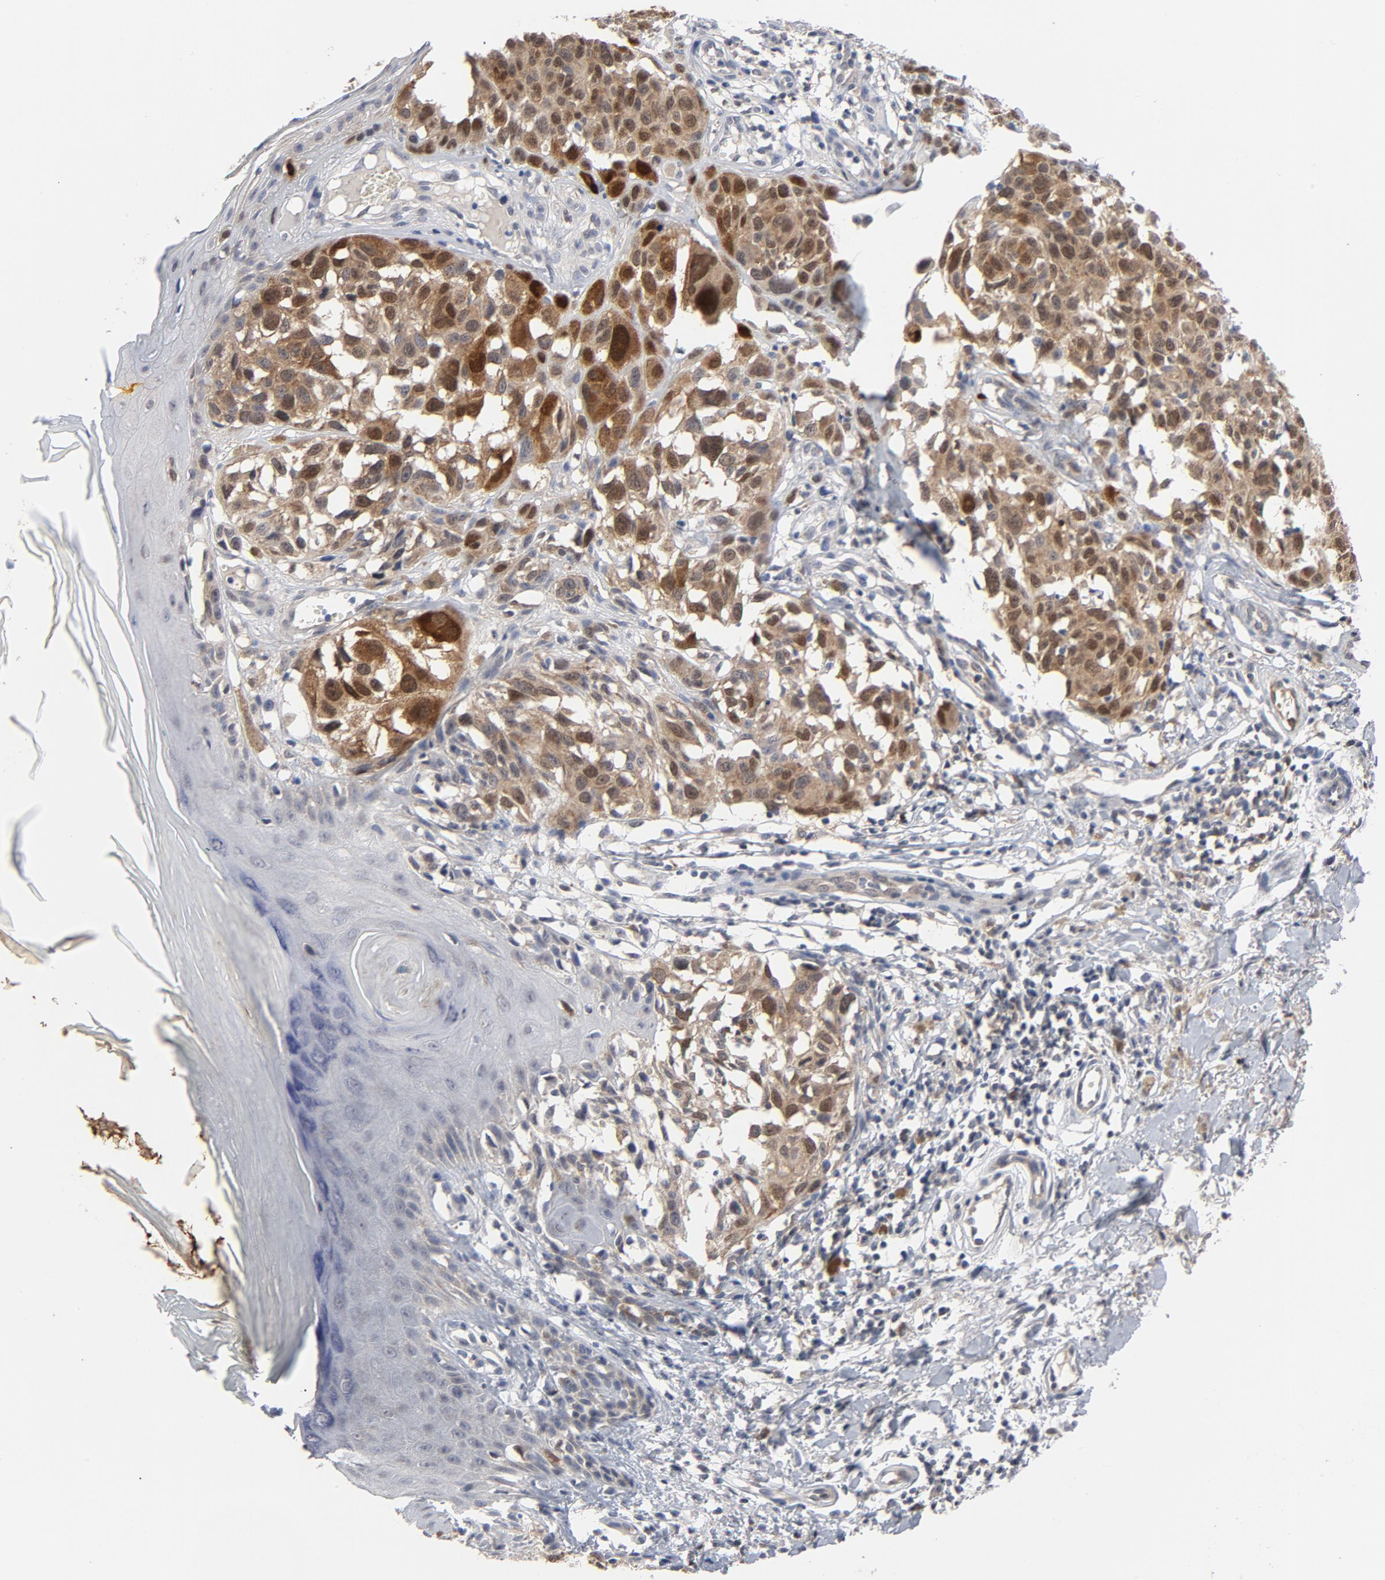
{"staining": {"intensity": "strong", "quantity": ">75%", "location": "cytoplasmic/membranous,nuclear"}, "tissue": "melanoma", "cell_type": "Tumor cells", "image_type": "cancer", "snomed": [{"axis": "morphology", "description": "Malignant melanoma, NOS"}, {"axis": "topography", "description": "Skin"}], "caption": "Malignant melanoma tissue shows strong cytoplasmic/membranous and nuclear expression in about >75% of tumor cells, visualized by immunohistochemistry.", "gene": "PRDX1", "patient": {"sex": "female", "age": 77}}